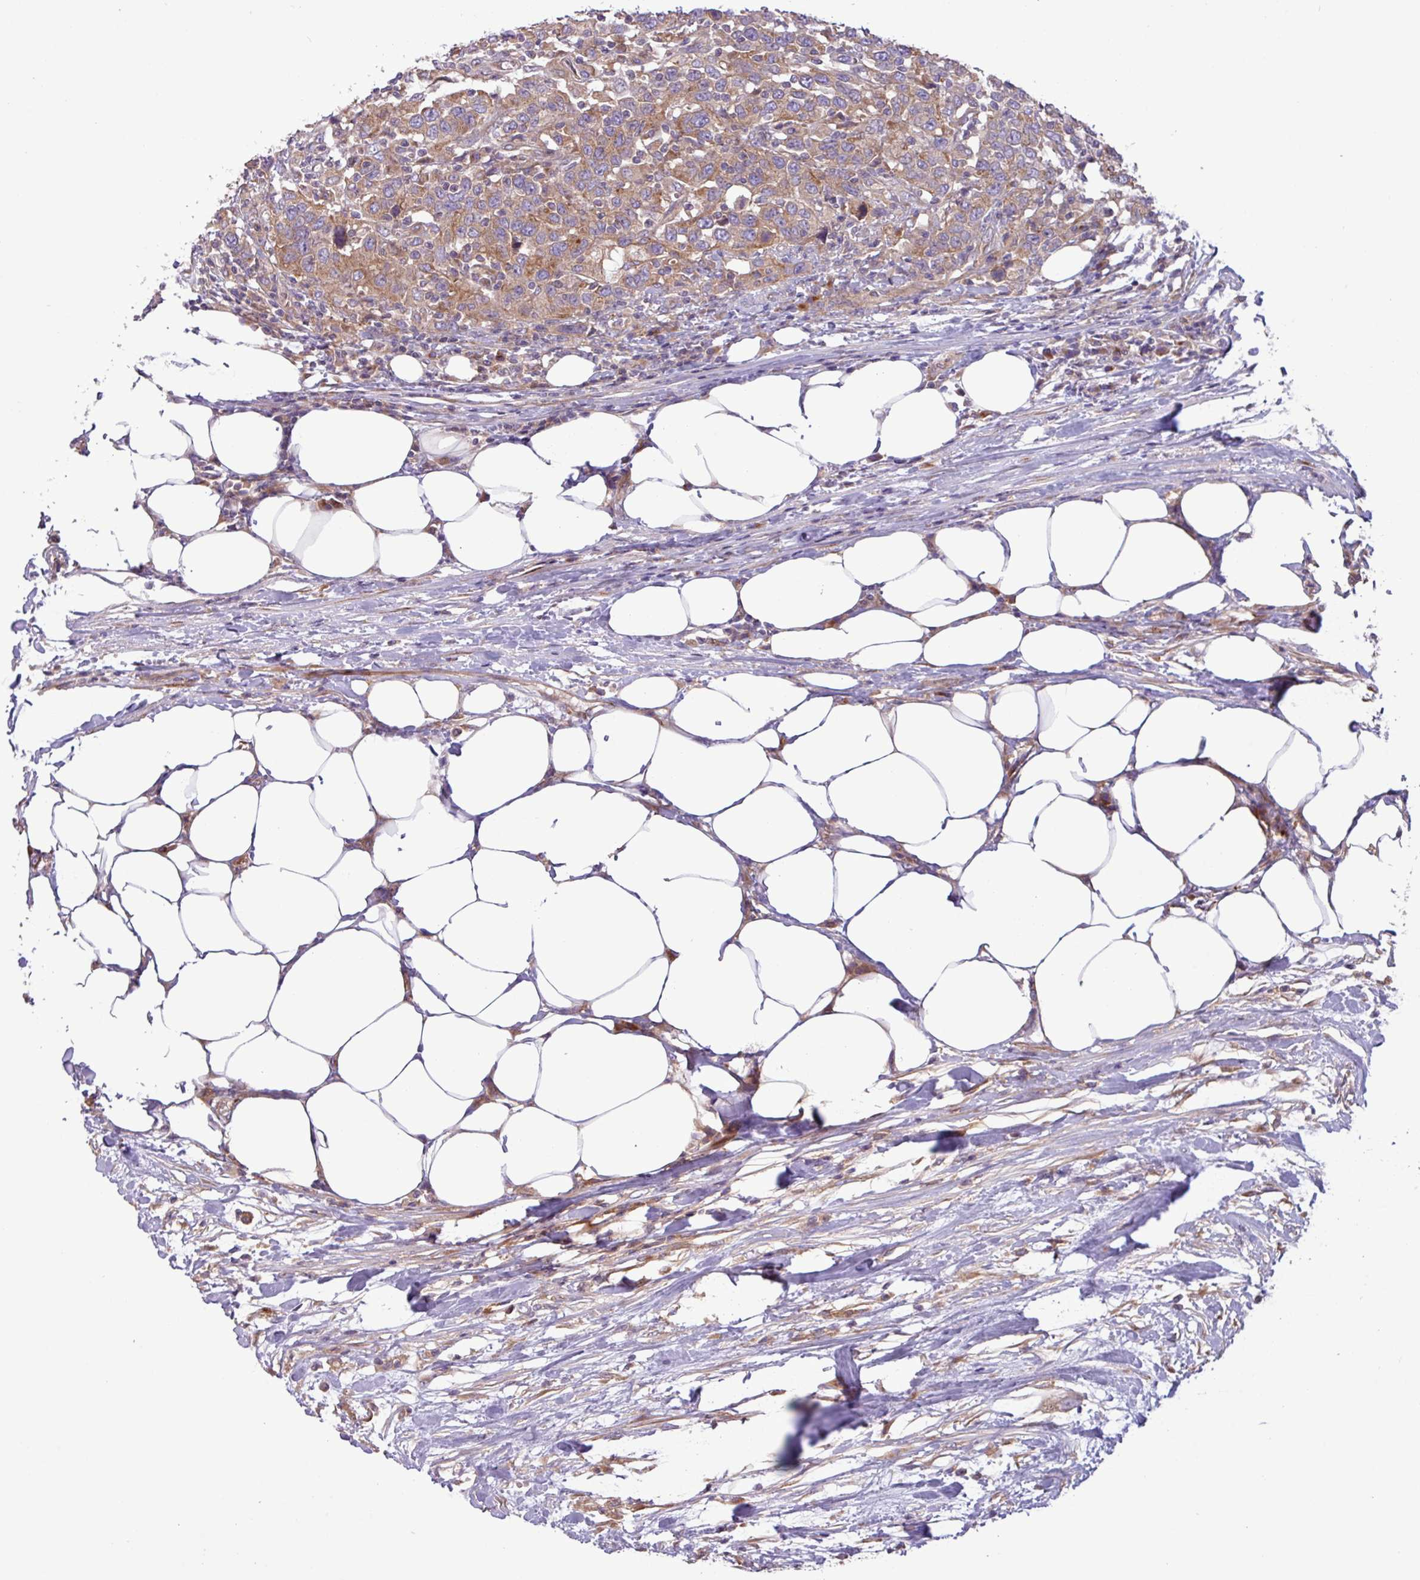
{"staining": {"intensity": "moderate", "quantity": ">75%", "location": "cytoplasmic/membranous"}, "tissue": "urothelial cancer", "cell_type": "Tumor cells", "image_type": "cancer", "snomed": [{"axis": "morphology", "description": "Urothelial carcinoma, High grade"}, {"axis": "topography", "description": "Urinary bladder"}], "caption": "The image shows immunohistochemical staining of urothelial cancer. There is moderate cytoplasmic/membranous positivity is seen in approximately >75% of tumor cells.", "gene": "RAB19", "patient": {"sex": "male", "age": 61}}